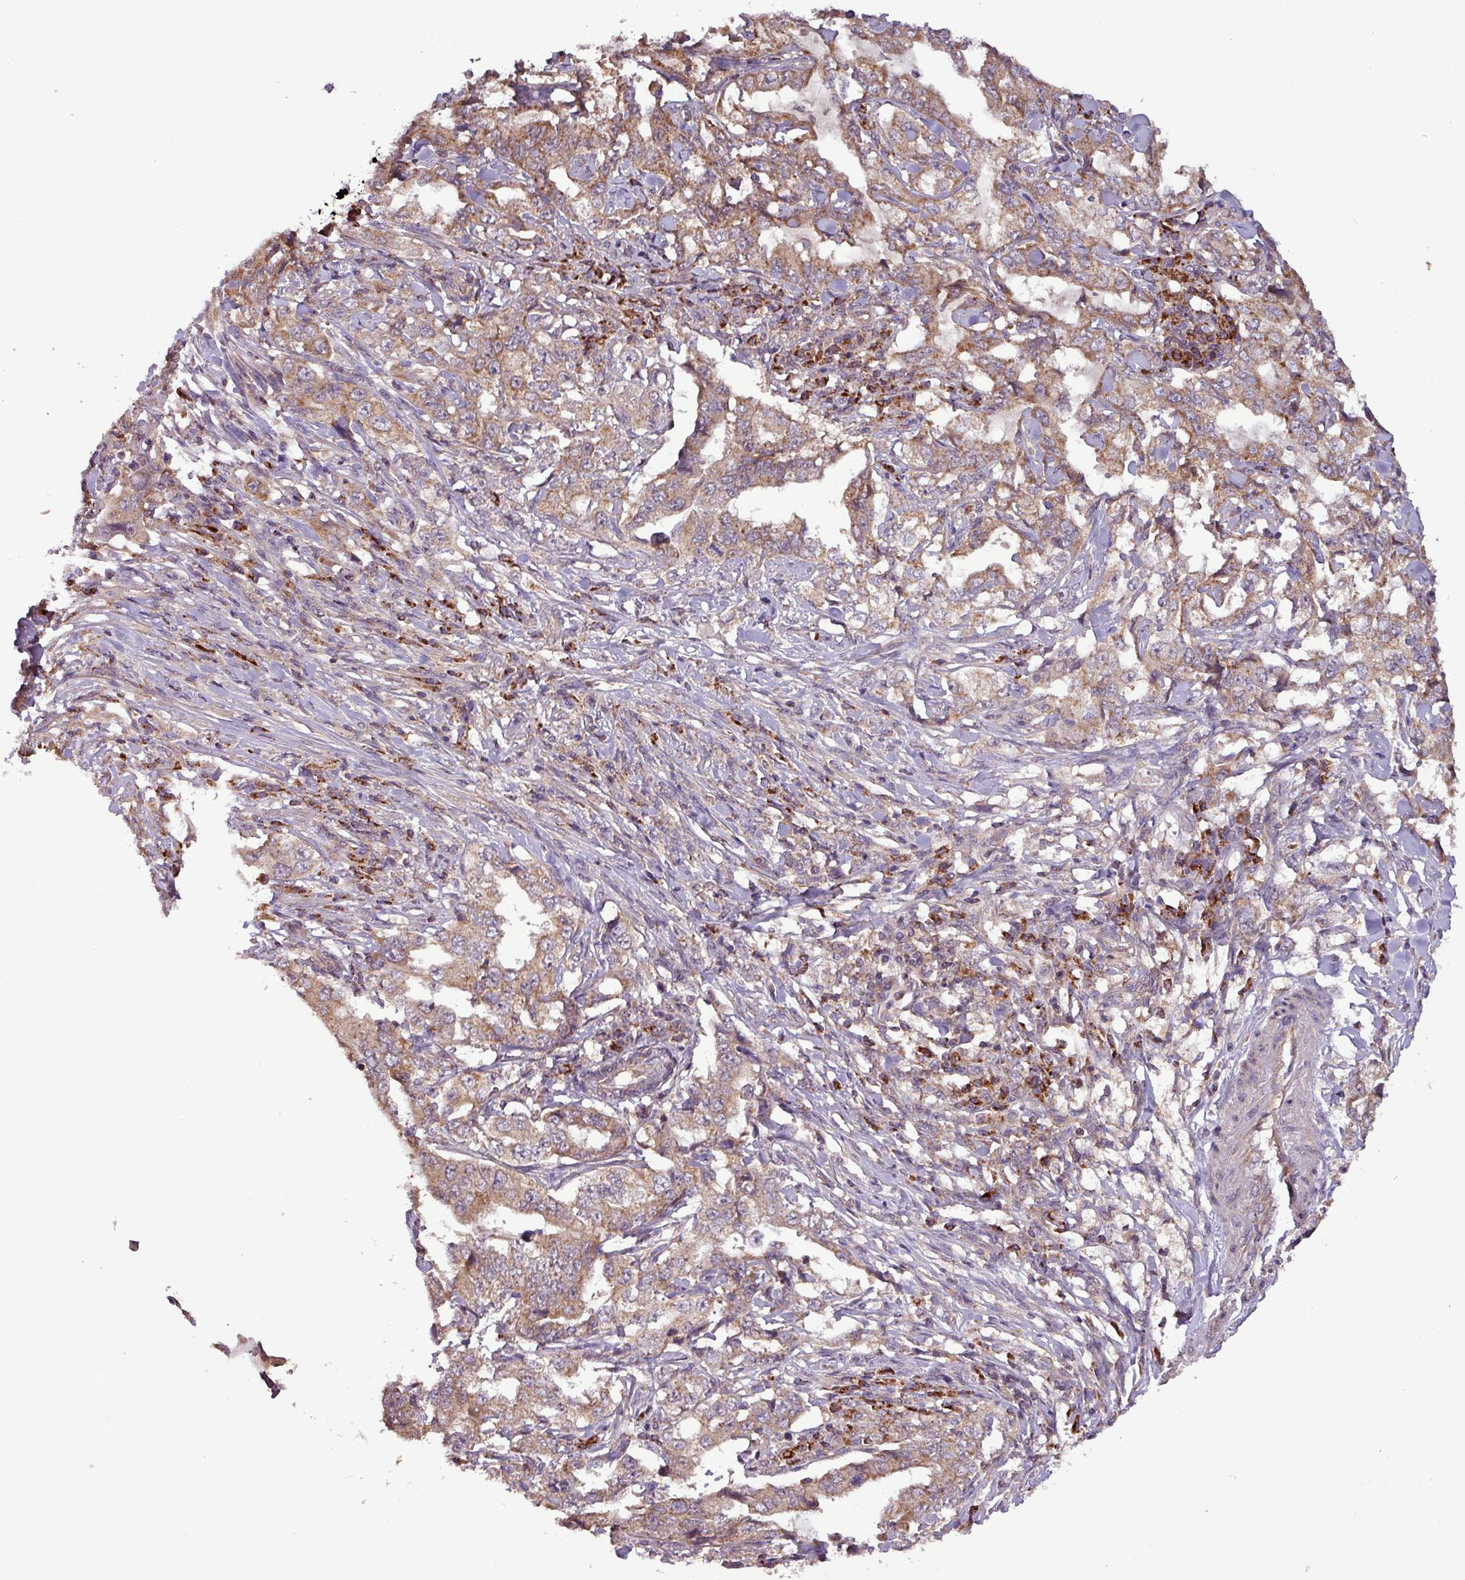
{"staining": {"intensity": "moderate", "quantity": ">75%", "location": "cytoplasmic/membranous"}, "tissue": "lung cancer", "cell_type": "Tumor cells", "image_type": "cancer", "snomed": [{"axis": "morphology", "description": "Adenocarcinoma, NOS"}, {"axis": "topography", "description": "Lung"}], "caption": "Moderate cytoplasmic/membranous positivity is appreciated in about >75% of tumor cells in lung cancer.", "gene": "MCTP2", "patient": {"sex": "female", "age": 51}}